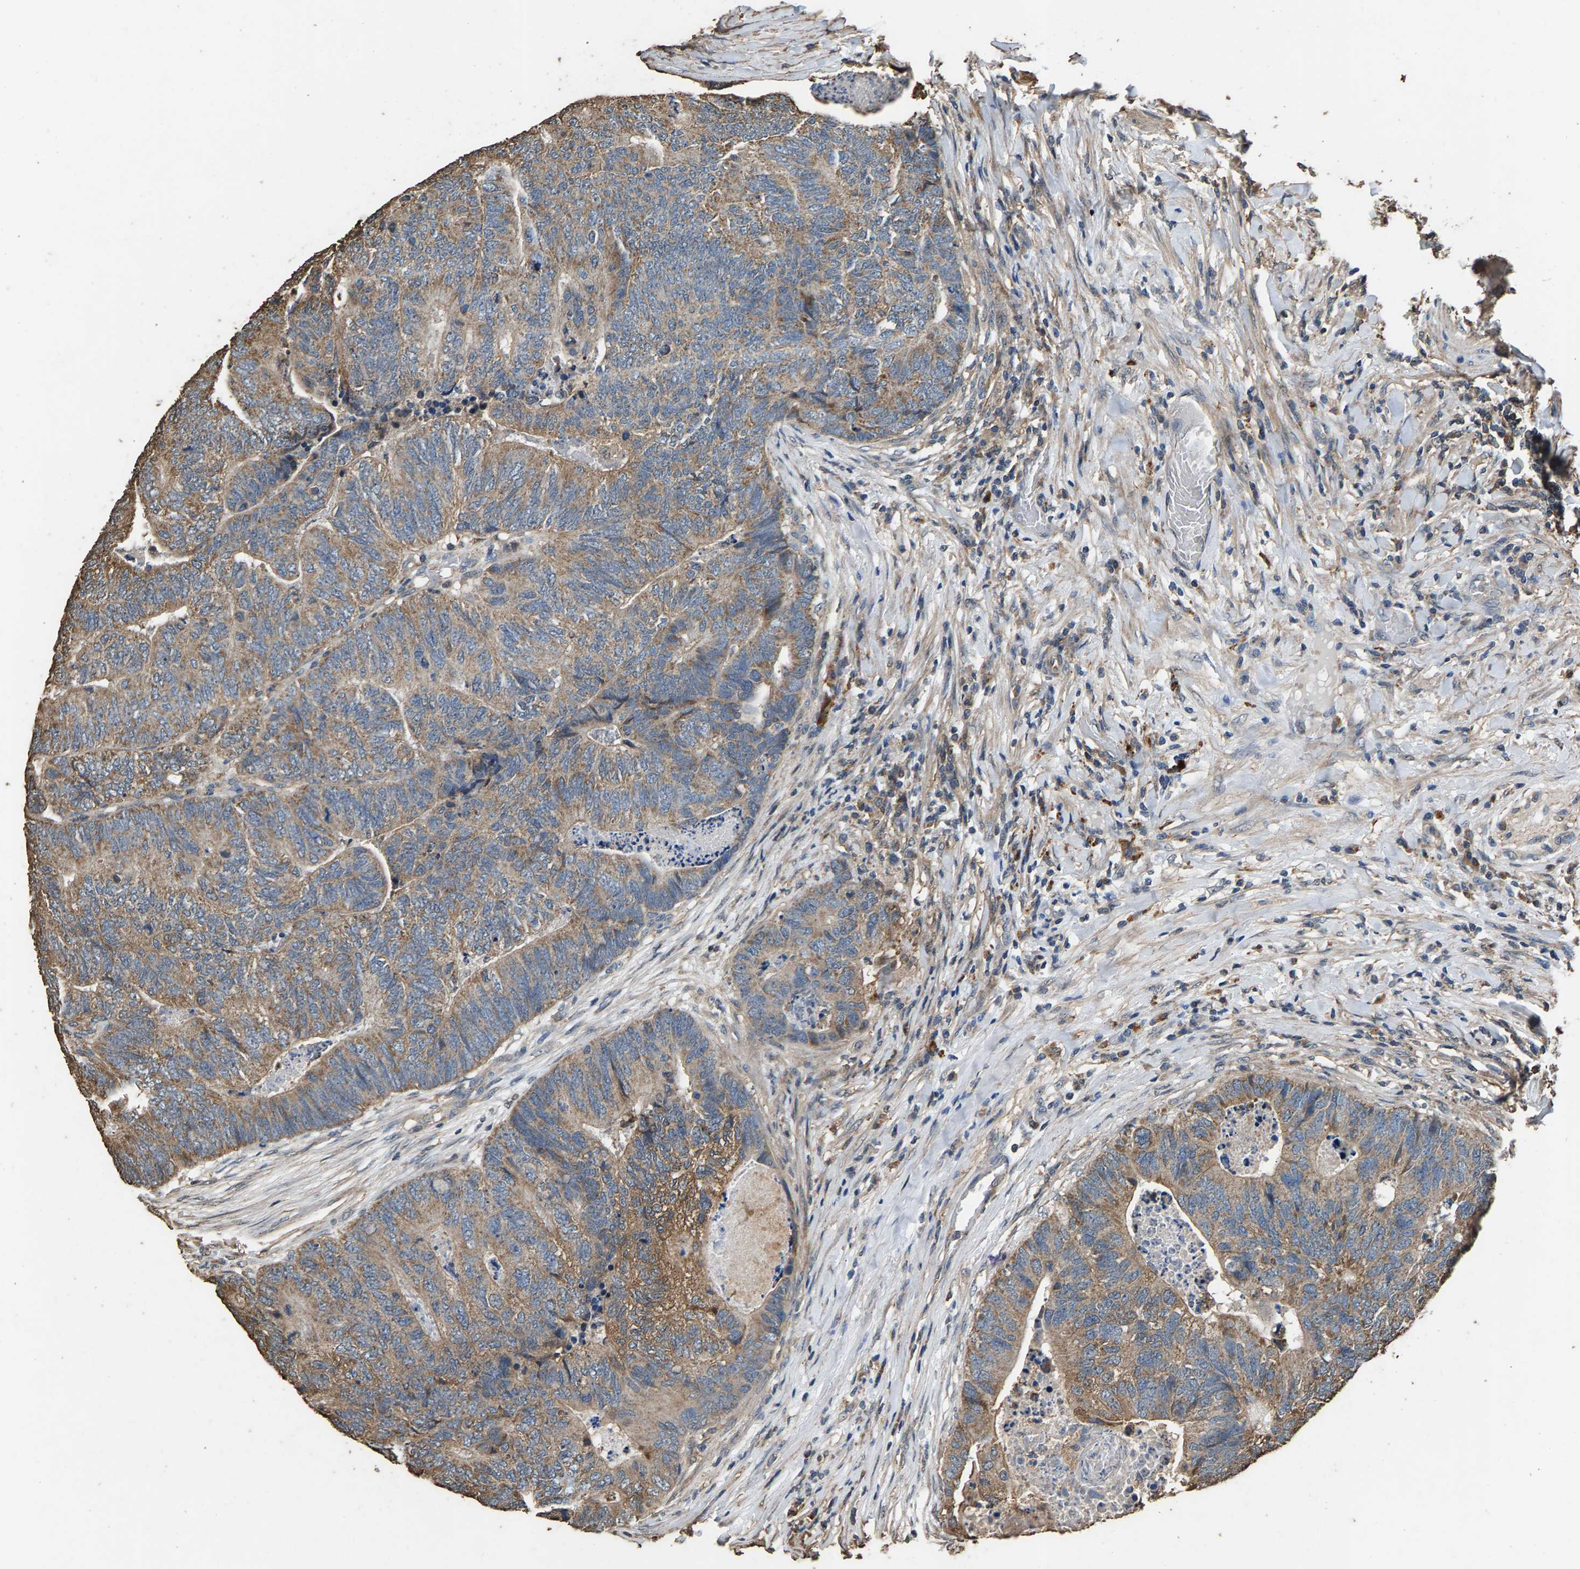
{"staining": {"intensity": "weak", "quantity": ">75%", "location": "cytoplasmic/membranous"}, "tissue": "colorectal cancer", "cell_type": "Tumor cells", "image_type": "cancer", "snomed": [{"axis": "morphology", "description": "Adenocarcinoma, NOS"}, {"axis": "topography", "description": "Colon"}], "caption": "A brown stain shows weak cytoplasmic/membranous staining of a protein in colorectal adenocarcinoma tumor cells. Nuclei are stained in blue.", "gene": "MRPL27", "patient": {"sex": "female", "age": 67}}